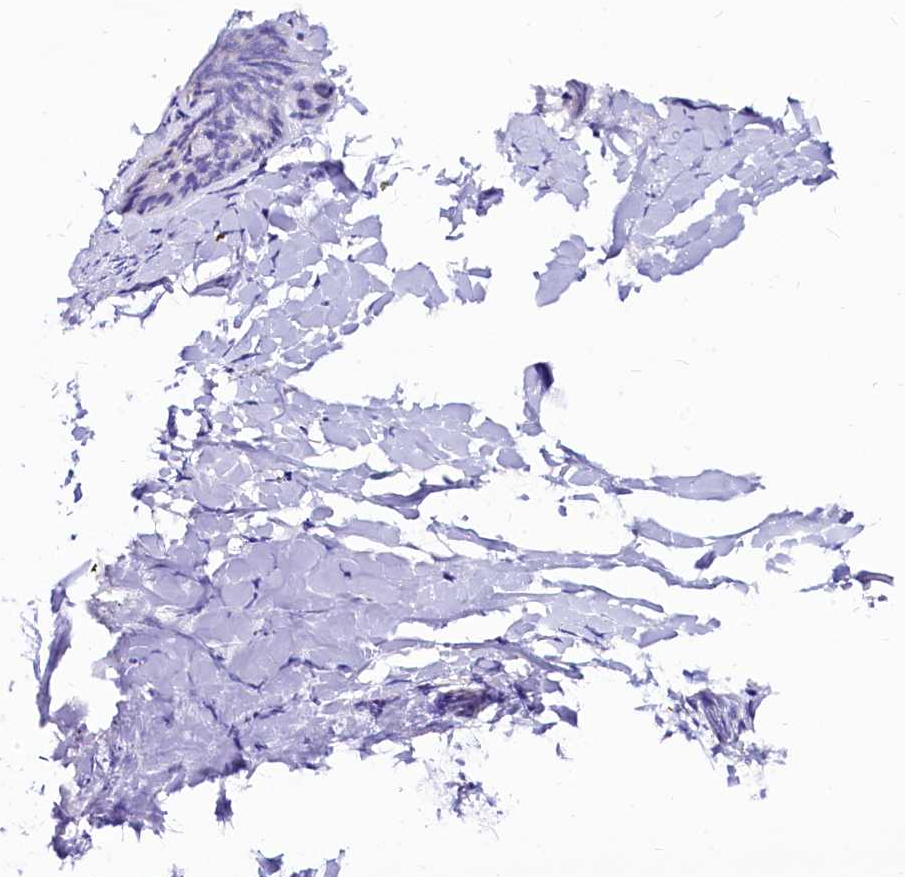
{"staining": {"intensity": "negative", "quantity": "none", "location": "none"}, "tissue": "adipose tissue", "cell_type": "Adipocytes", "image_type": "normal", "snomed": [{"axis": "morphology", "description": "Normal tissue, NOS"}, {"axis": "morphology", "description": "Fibrosis, NOS"}, {"axis": "topography", "description": "Breast"}, {"axis": "topography", "description": "Adipose tissue"}], "caption": "This image is of unremarkable adipose tissue stained with IHC to label a protein in brown with the nuclei are counter-stained blue. There is no expression in adipocytes.", "gene": "RBP3", "patient": {"sex": "female", "age": 39}}